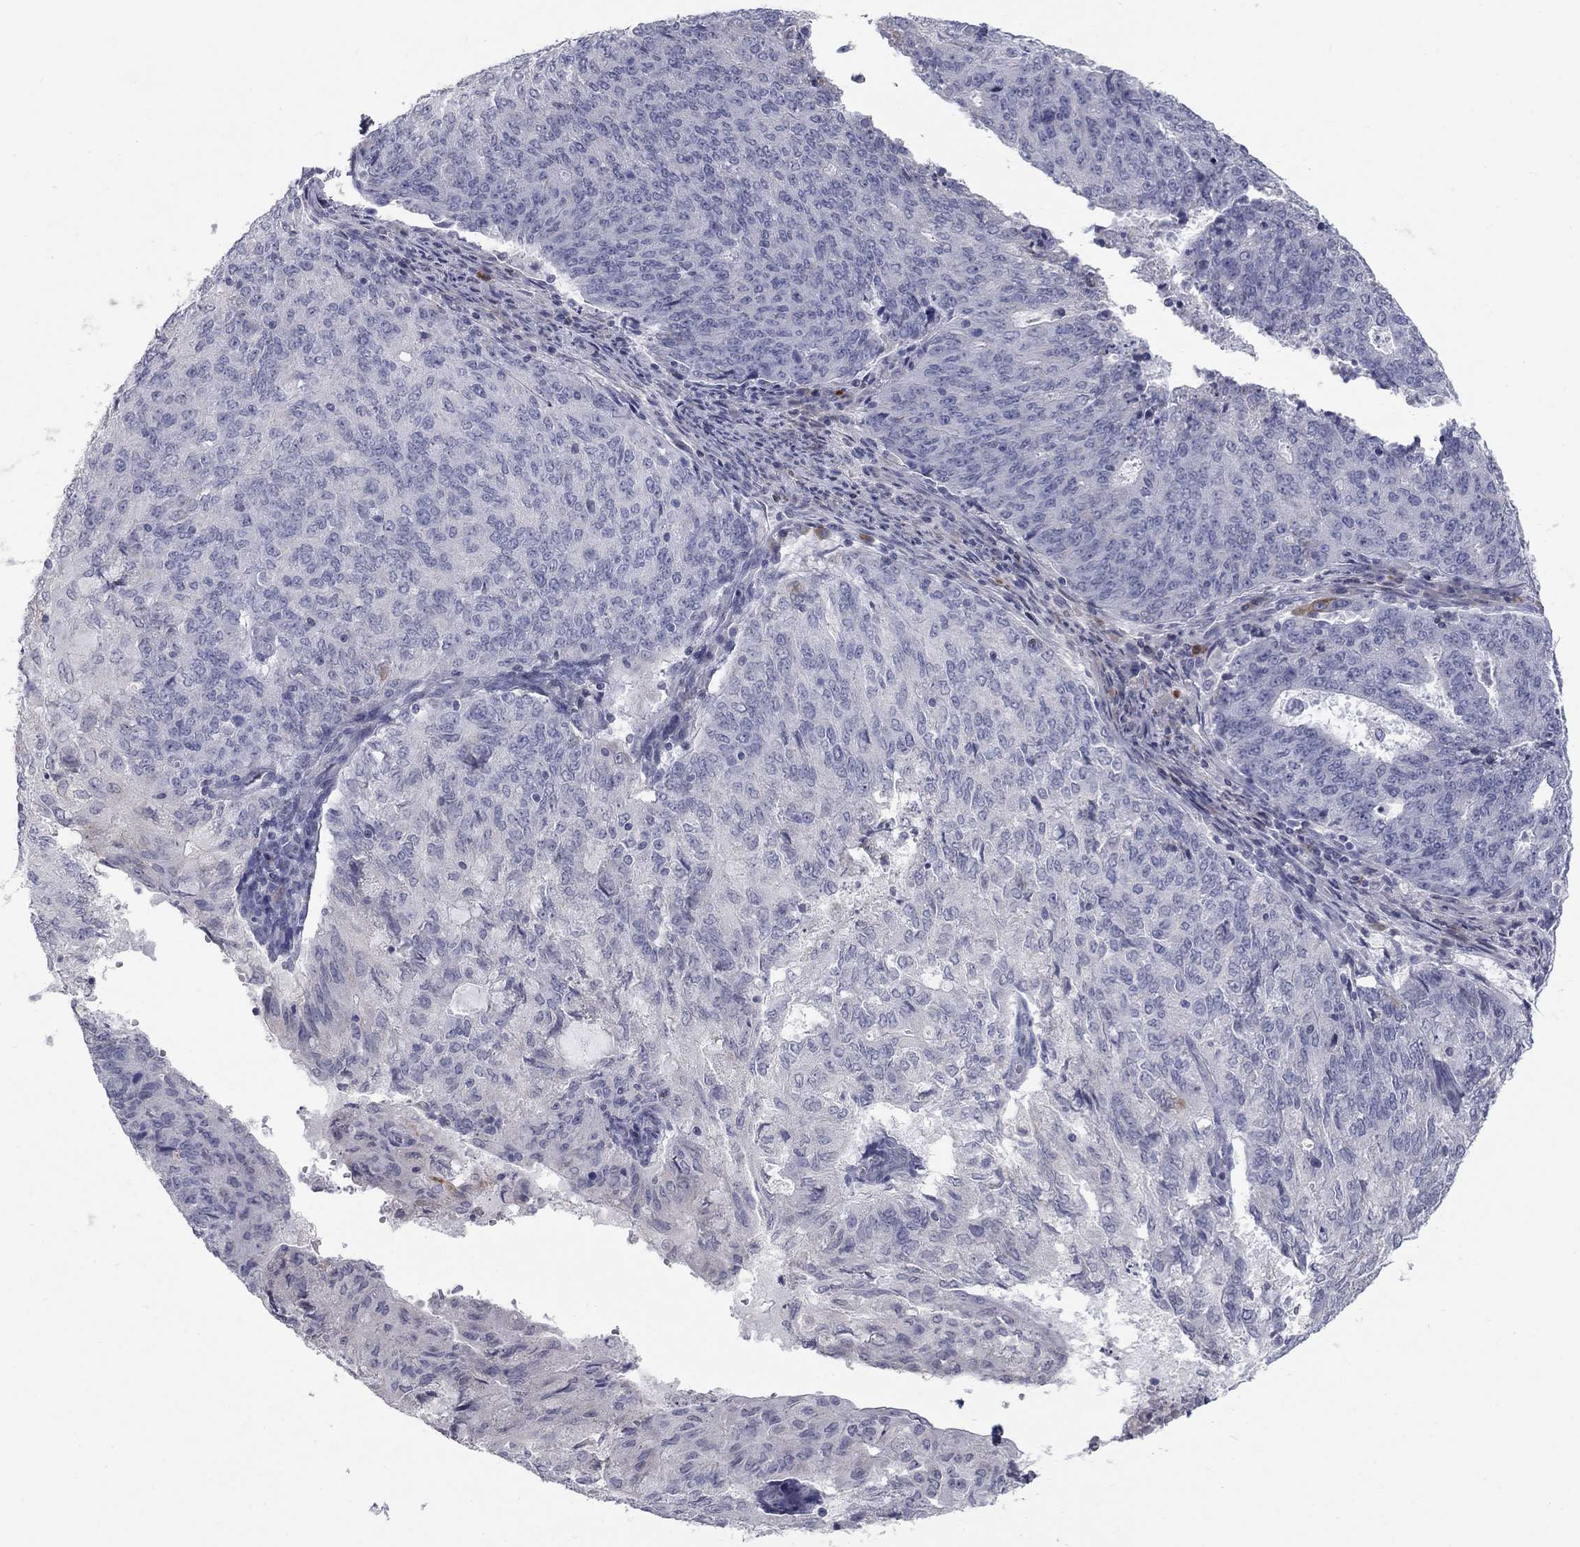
{"staining": {"intensity": "negative", "quantity": "none", "location": "none"}, "tissue": "endometrial cancer", "cell_type": "Tumor cells", "image_type": "cancer", "snomed": [{"axis": "morphology", "description": "Adenocarcinoma, NOS"}, {"axis": "topography", "description": "Endometrium"}], "caption": "This is an IHC photomicrograph of endometrial adenocarcinoma. There is no positivity in tumor cells.", "gene": "NTRK2", "patient": {"sex": "female", "age": 82}}